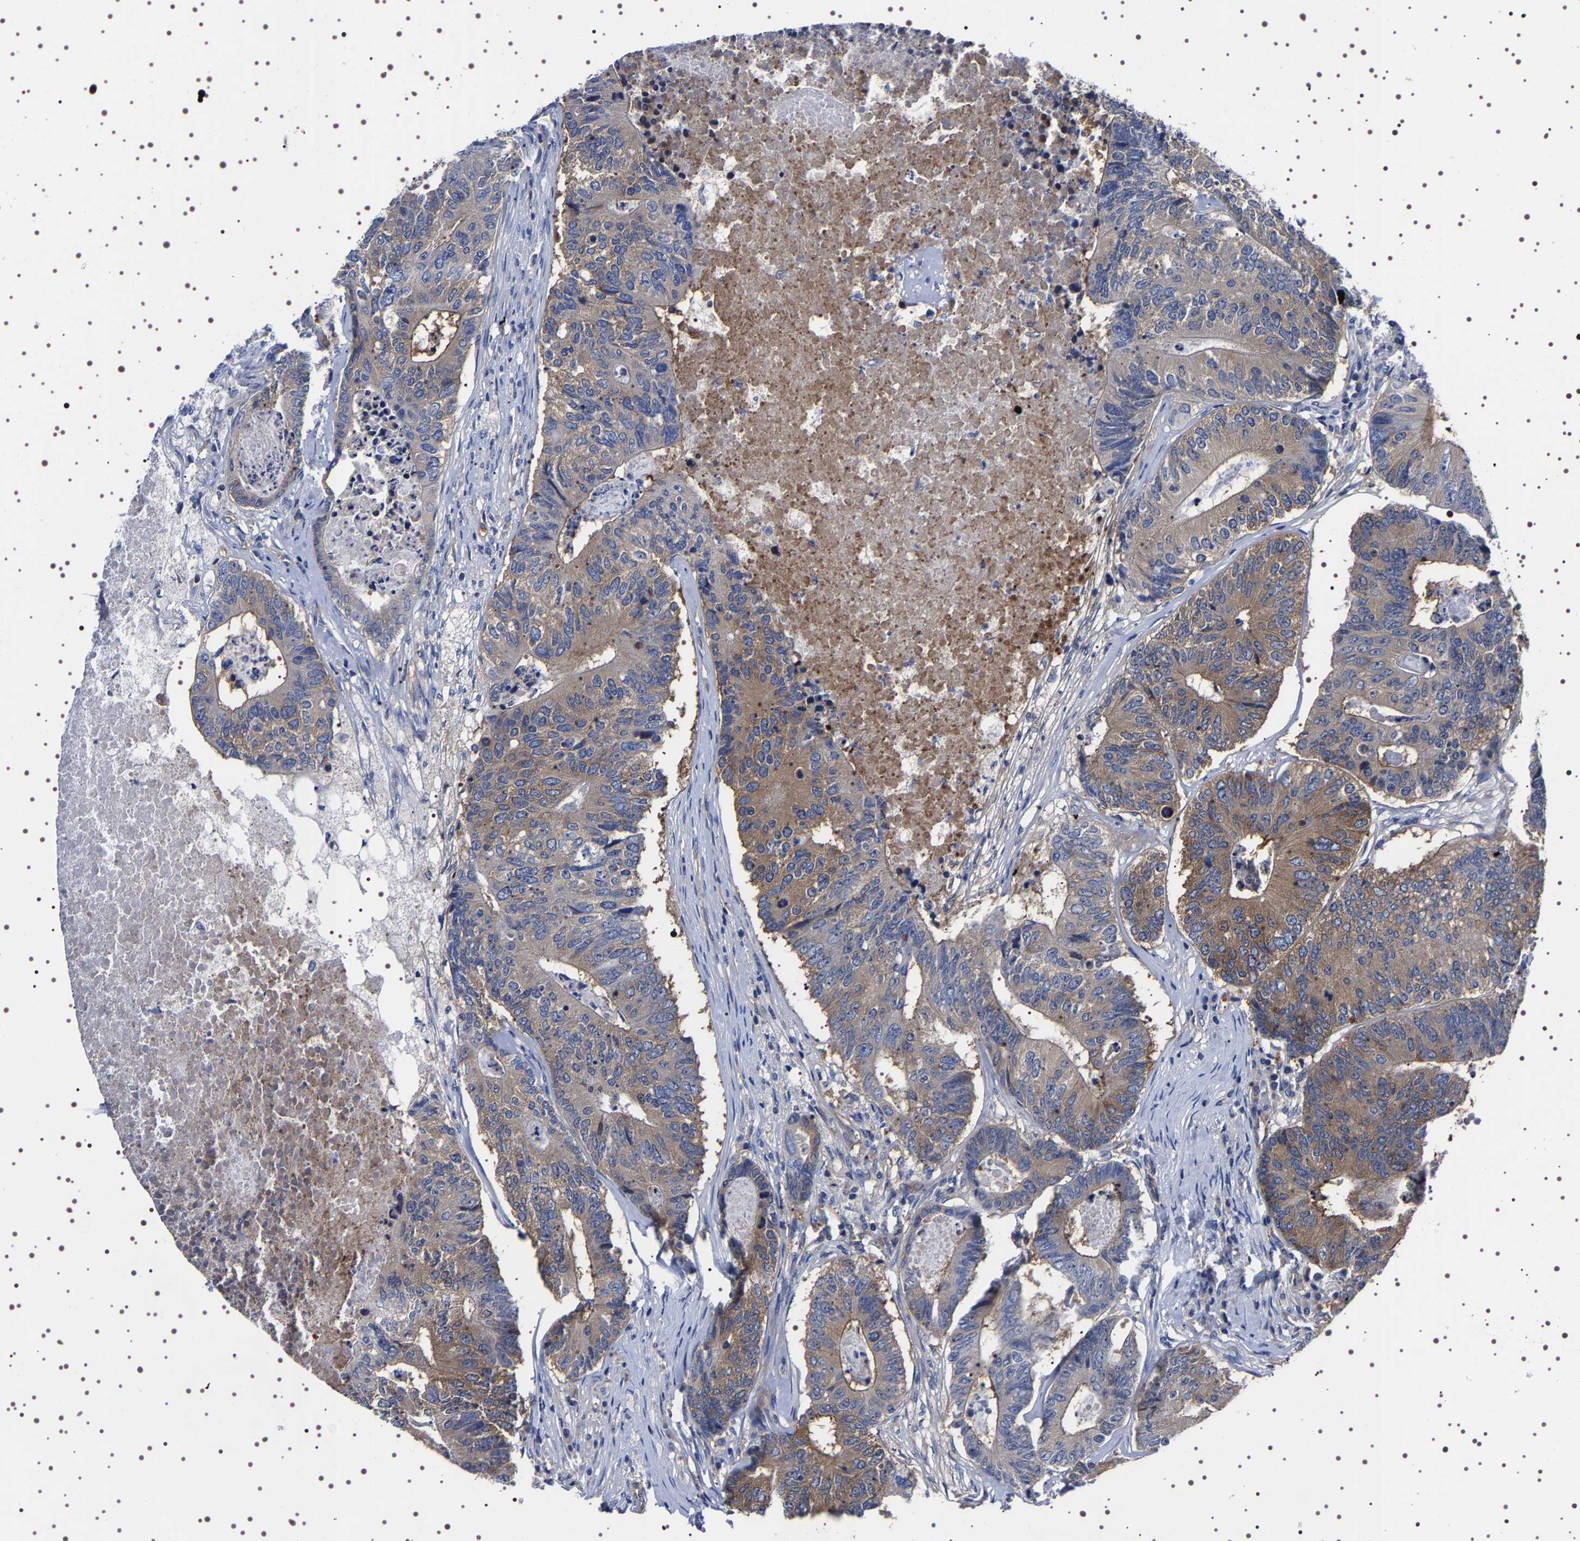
{"staining": {"intensity": "strong", "quantity": "25%-75%", "location": "cytoplasmic/membranous"}, "tissue": "colorectal cancer", "cell_type": "Tumor cells", "image_type": "cancer", "snomed": [{"axis": "morphology", "description": "Adenocarcinoma, NOS"}, {"axis": "topography", "description": "Colon"}], "caption": "A brown stain highlights strong cytoplasmic/membranous positivity of a protein in colorectal adenocarcinoma tumor cells.", "gene": "DARS1", "patient": {"sex": "female", "age": 67}}